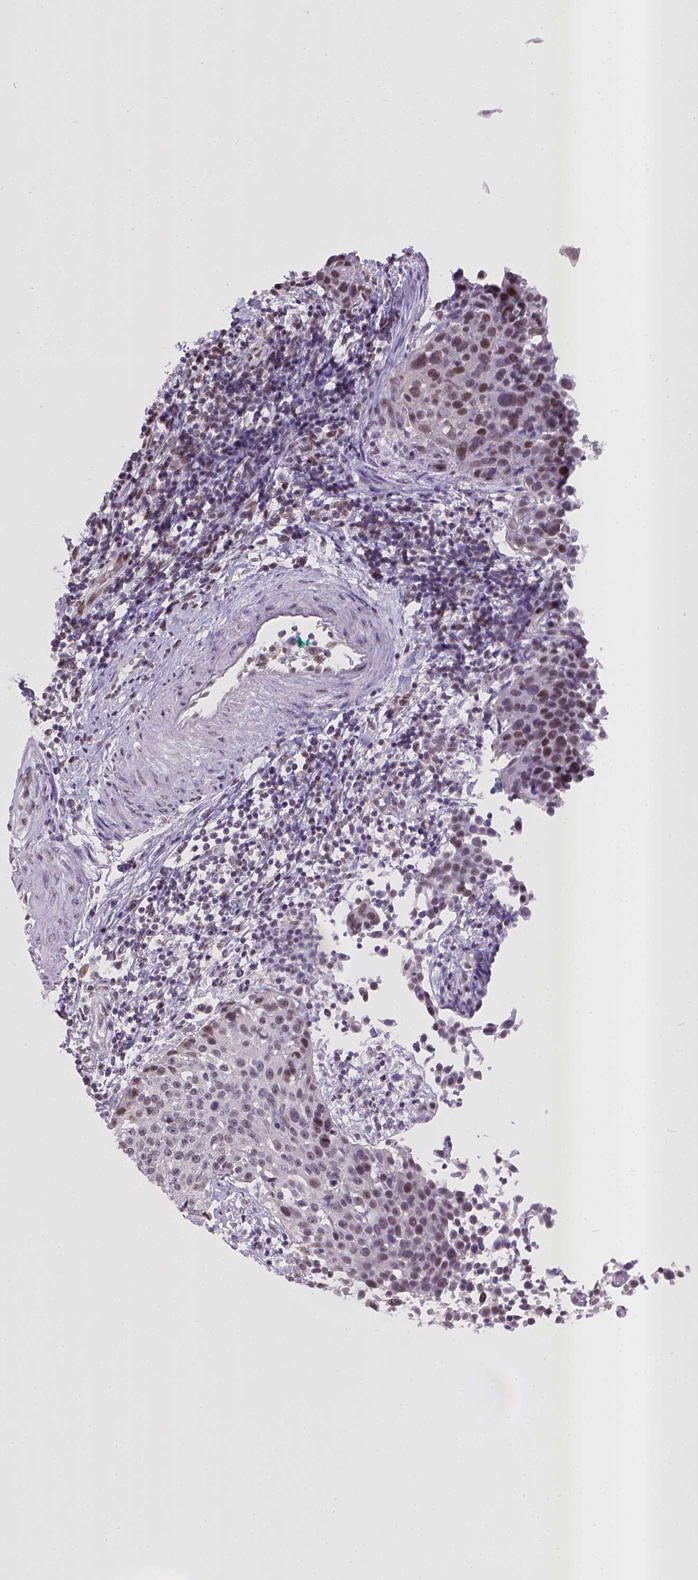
{"staining": {"intensity": "moderate", "quantity": "25%-75%", "location": "nuclear"}, "tissue": "cervical cancer", "cell_type": "Tumor cells", "image_type": "cancer", "snomed": [{"axis": "morphology", "description": "Squamous cell carcinoma, NOS"}, {"axis": "topography", "description": "Cervix"}], "caption": "Cervical cancer stained with immunohistochemistry demonstrates moderate nuclear positivity in about 25%-75% of tumor cells.", "gene": "KMO", "patient": {"sex": "female", "age": 26}}